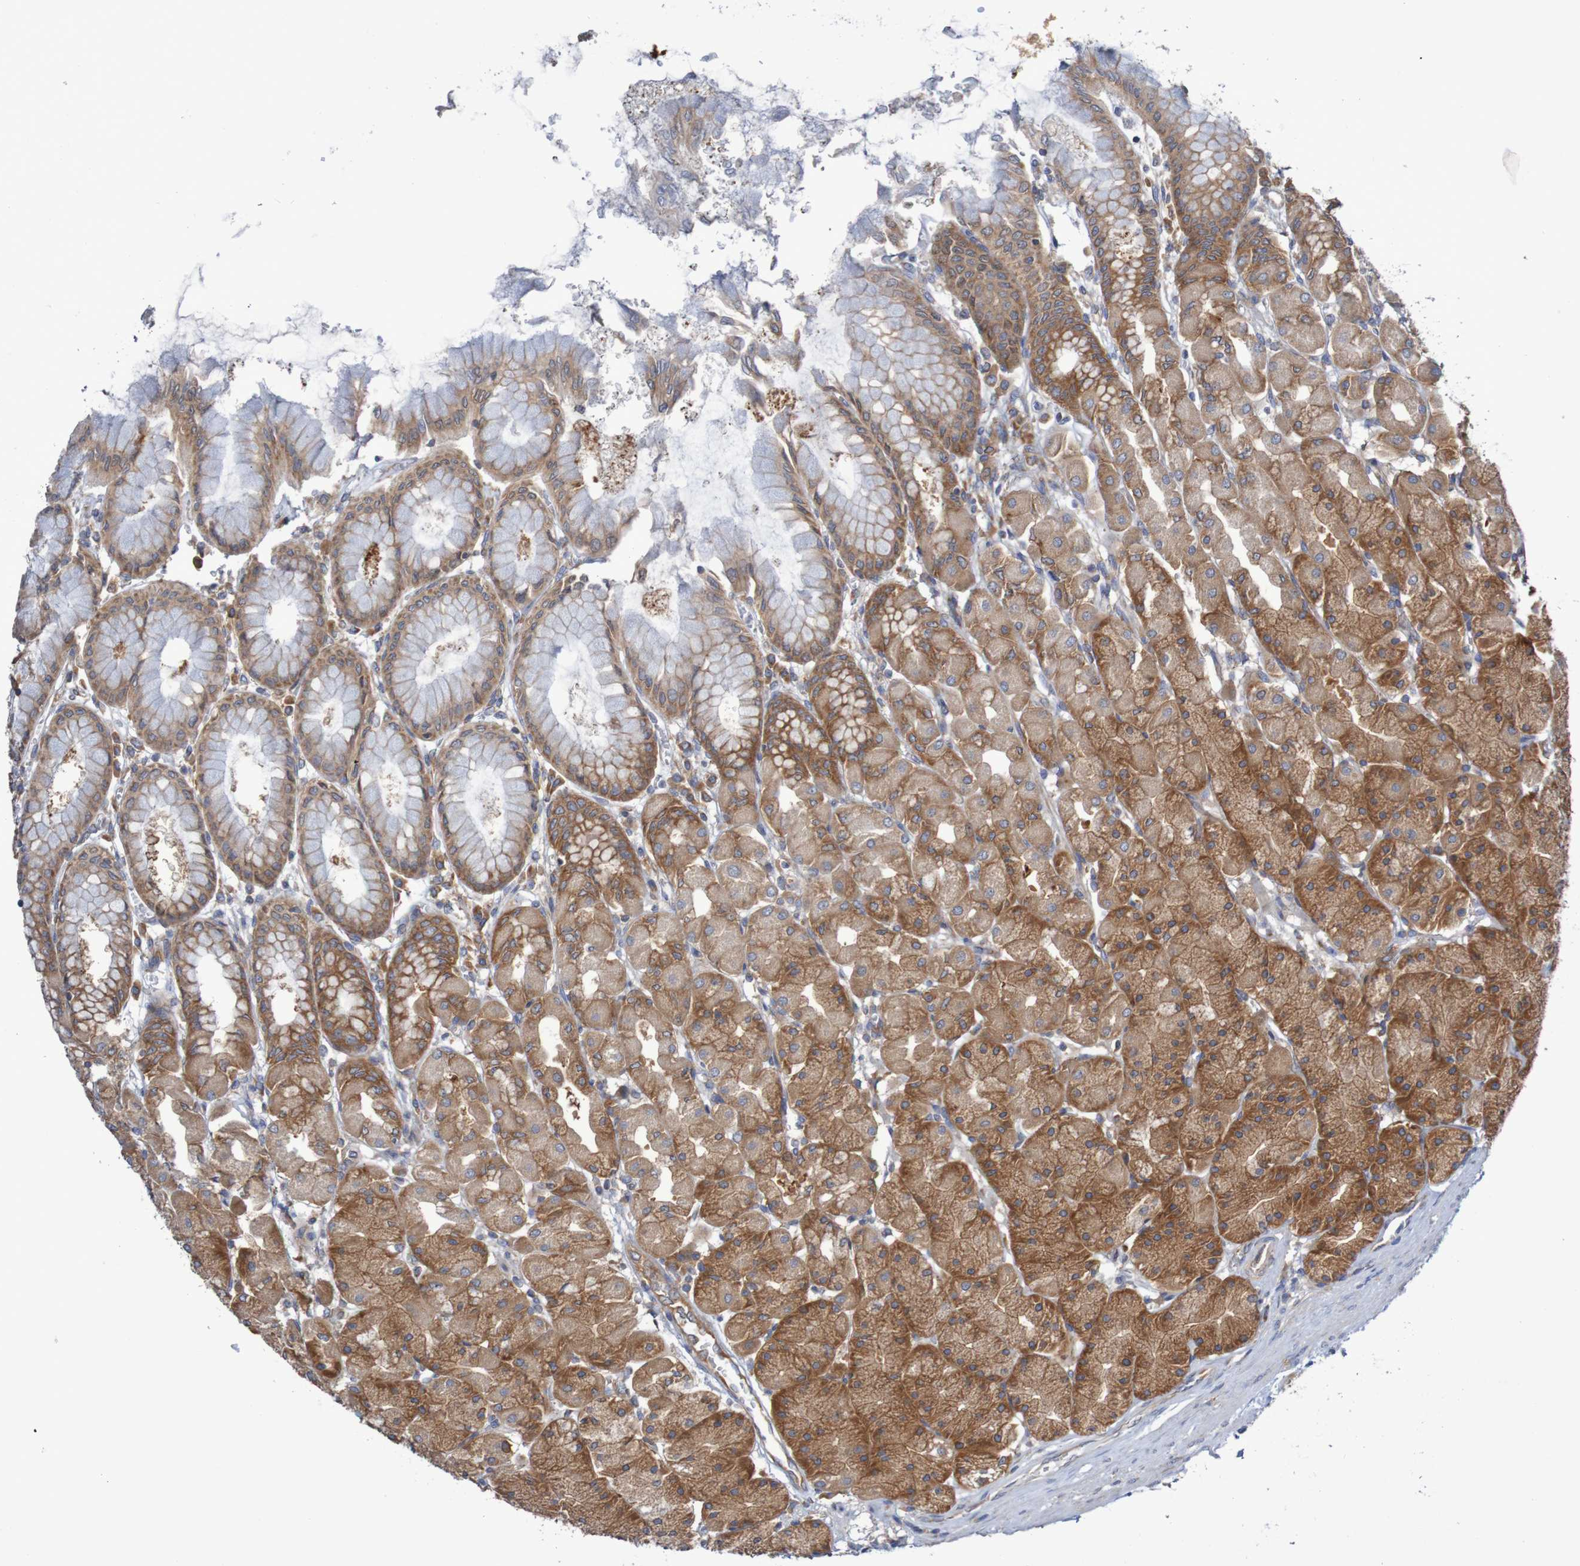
{"staining": {"intensity": "strong", "quantity": ">75%", "location": "cytoplasmic/membranous"}, "tissue": "stomach", "cell_type": "Glandular cells", "image_type": "normal", "snomed": [{"axis": "morphology", "description": "Normal tissue, NOS"}, {"axis": "topography", "description": "Stomach, upper"}], "caption": "High-magnification brightfield microscopy of benign stomach stained with DAB (3,3'-diaminobenzidine) (brown) and counterstained with hematoxylin (blue). glandular cells exhibit strong cytoplasmic/membranous expression is present in approximately>75% of cells. The protein of interest is stained brown, and the nuclei are stained in blue (DAB IHC with brightfield microscopy, high magnification).", "gene": "LRRC47", "patient": {"sex": "female", "age": 56}}